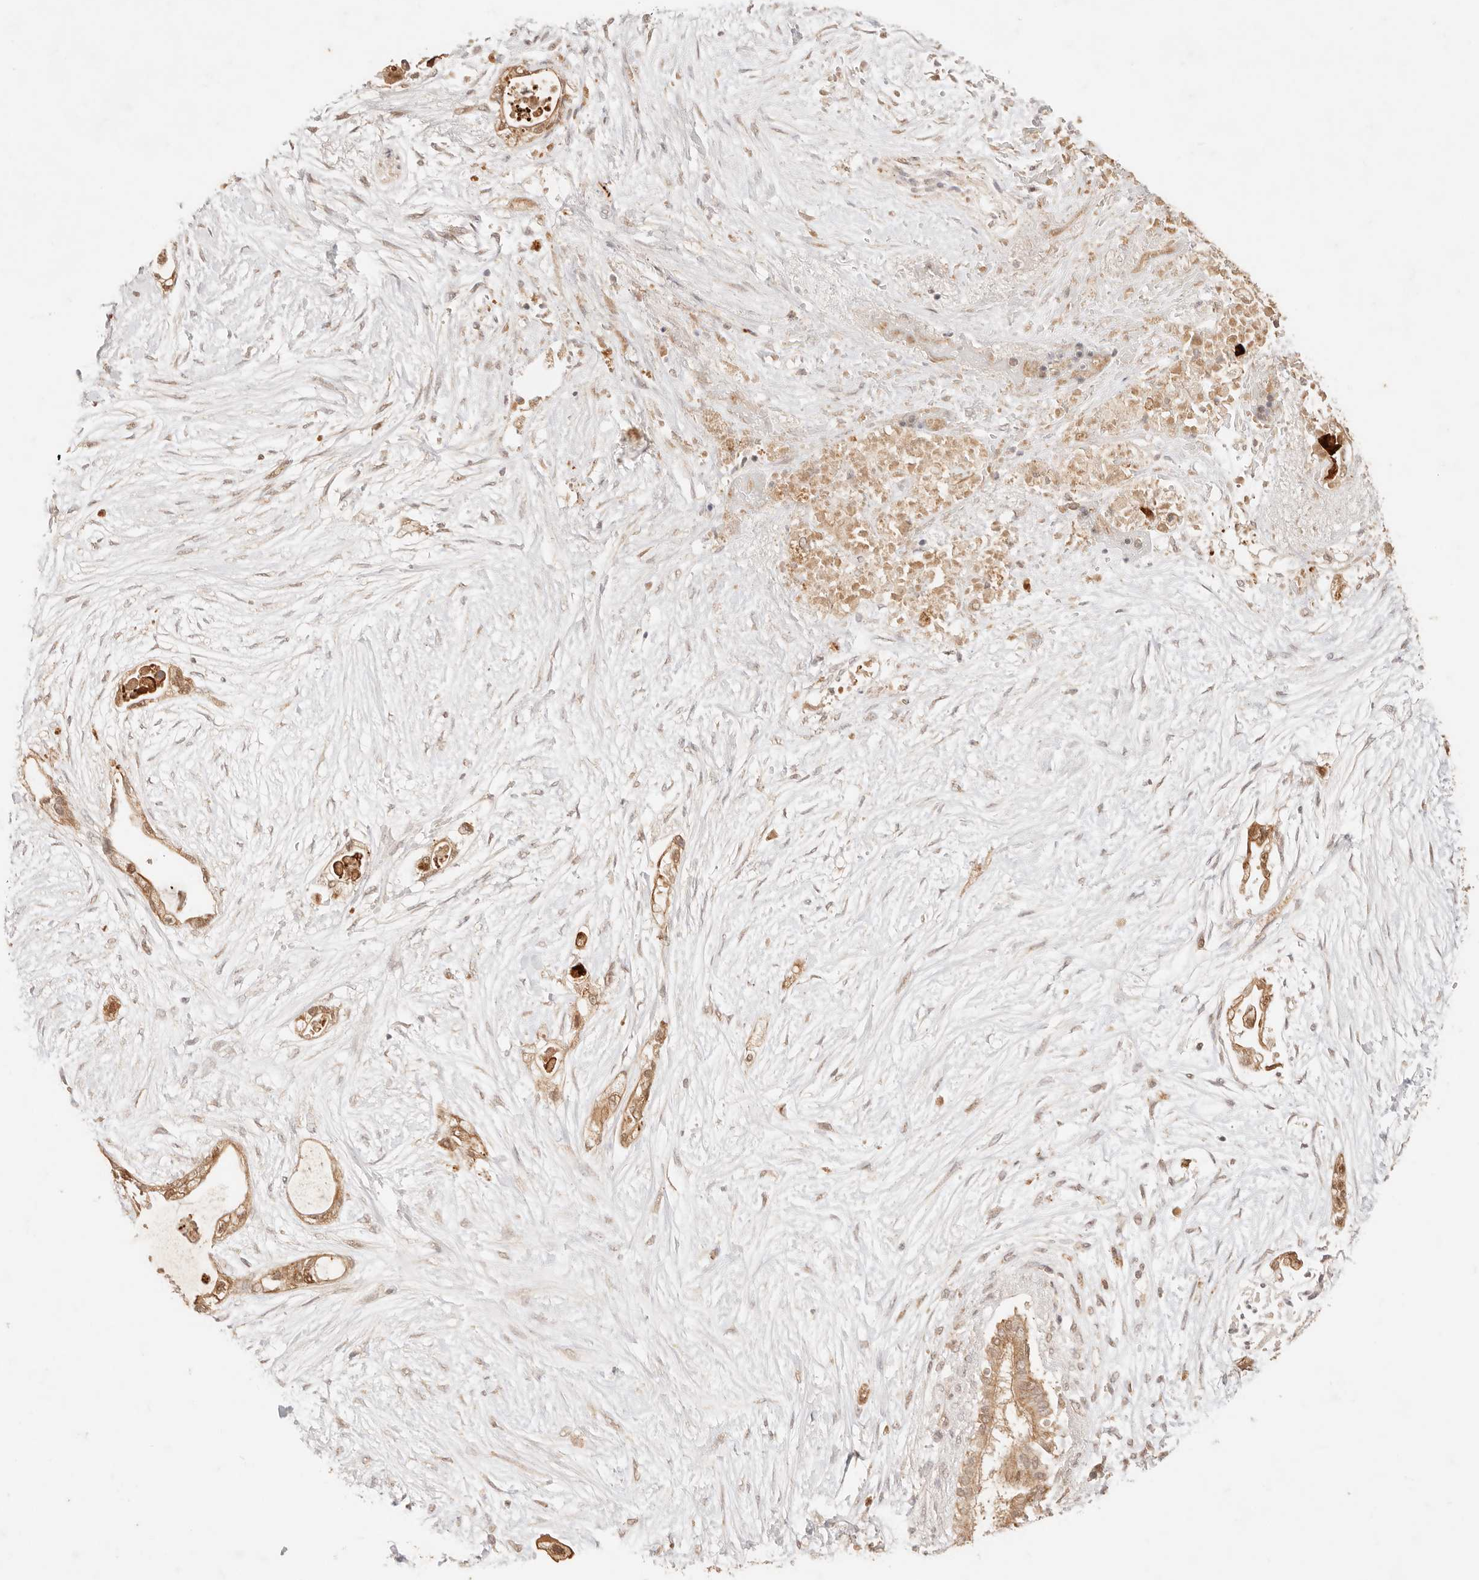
{"staining": {"intensity": "moderate", "quantity": ">75%", "location": "cytoplasmic/membranous,nuclear"}, "tissue": "pancreatic cancer", "cell_type": "Tumor cells", "image_type": "cancer", "snomed": [{"axis": "morphology", "description": "Adenocarcinoma, NOS"}, {"axis": "topography", "description": "Pancreas"}], "caption": "Moderate cytoplasmic/membranous and nuclear protein positivity is identified in about >75% of tumor cells in pancreatic adenocarcinoma.", "gene": "TRIM11", "patient": {"sex": "male", "age": 53}}